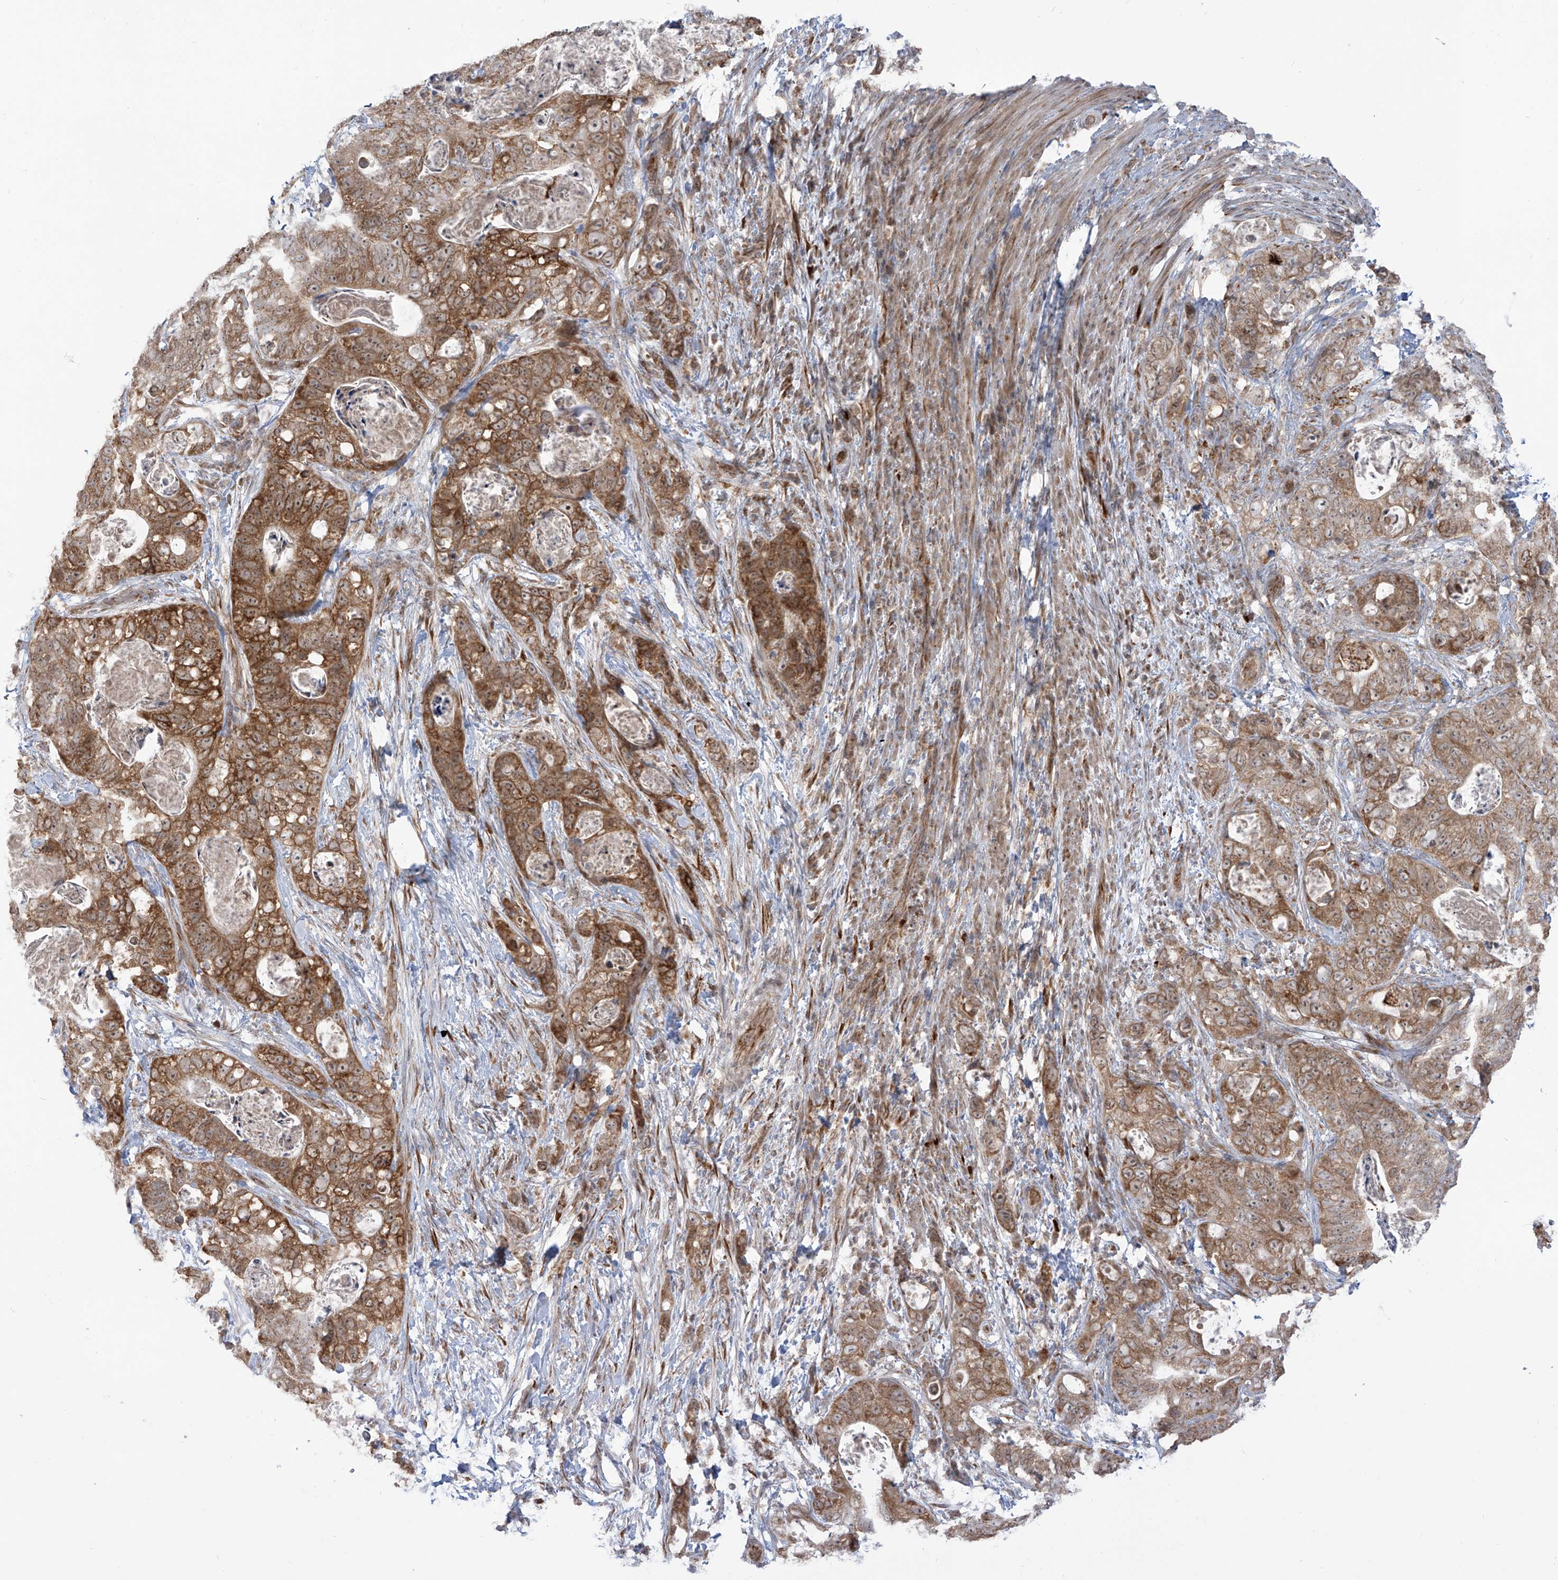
{"staining": {"intensity": "moderate", "quantity": ">75%", "location": "cytoplasmic/membranous"}, "tissue": "stomach cancer", "cell_type": "Tumor cells", "image_type": "cancer", "snomed": [{"axis": "morphology", "description": "Adenocarcinoma, NOS"}, {"axis": "topography", "description": "Stomach"}], "caption": "Protein staining by immunohistochemistry demonstrates moderate cytoplasmic/membranous positivity in about >75% of tumor cells in stomach cancer. The protein of interest is stained brown, and the nuclei are stained in blue (DAB (3,3'-diaminobenzidine) IHC with brightfield microscopy, high magnification).", "gene": "TRIM67", "patient": {"sex": "female", "age": 89}}